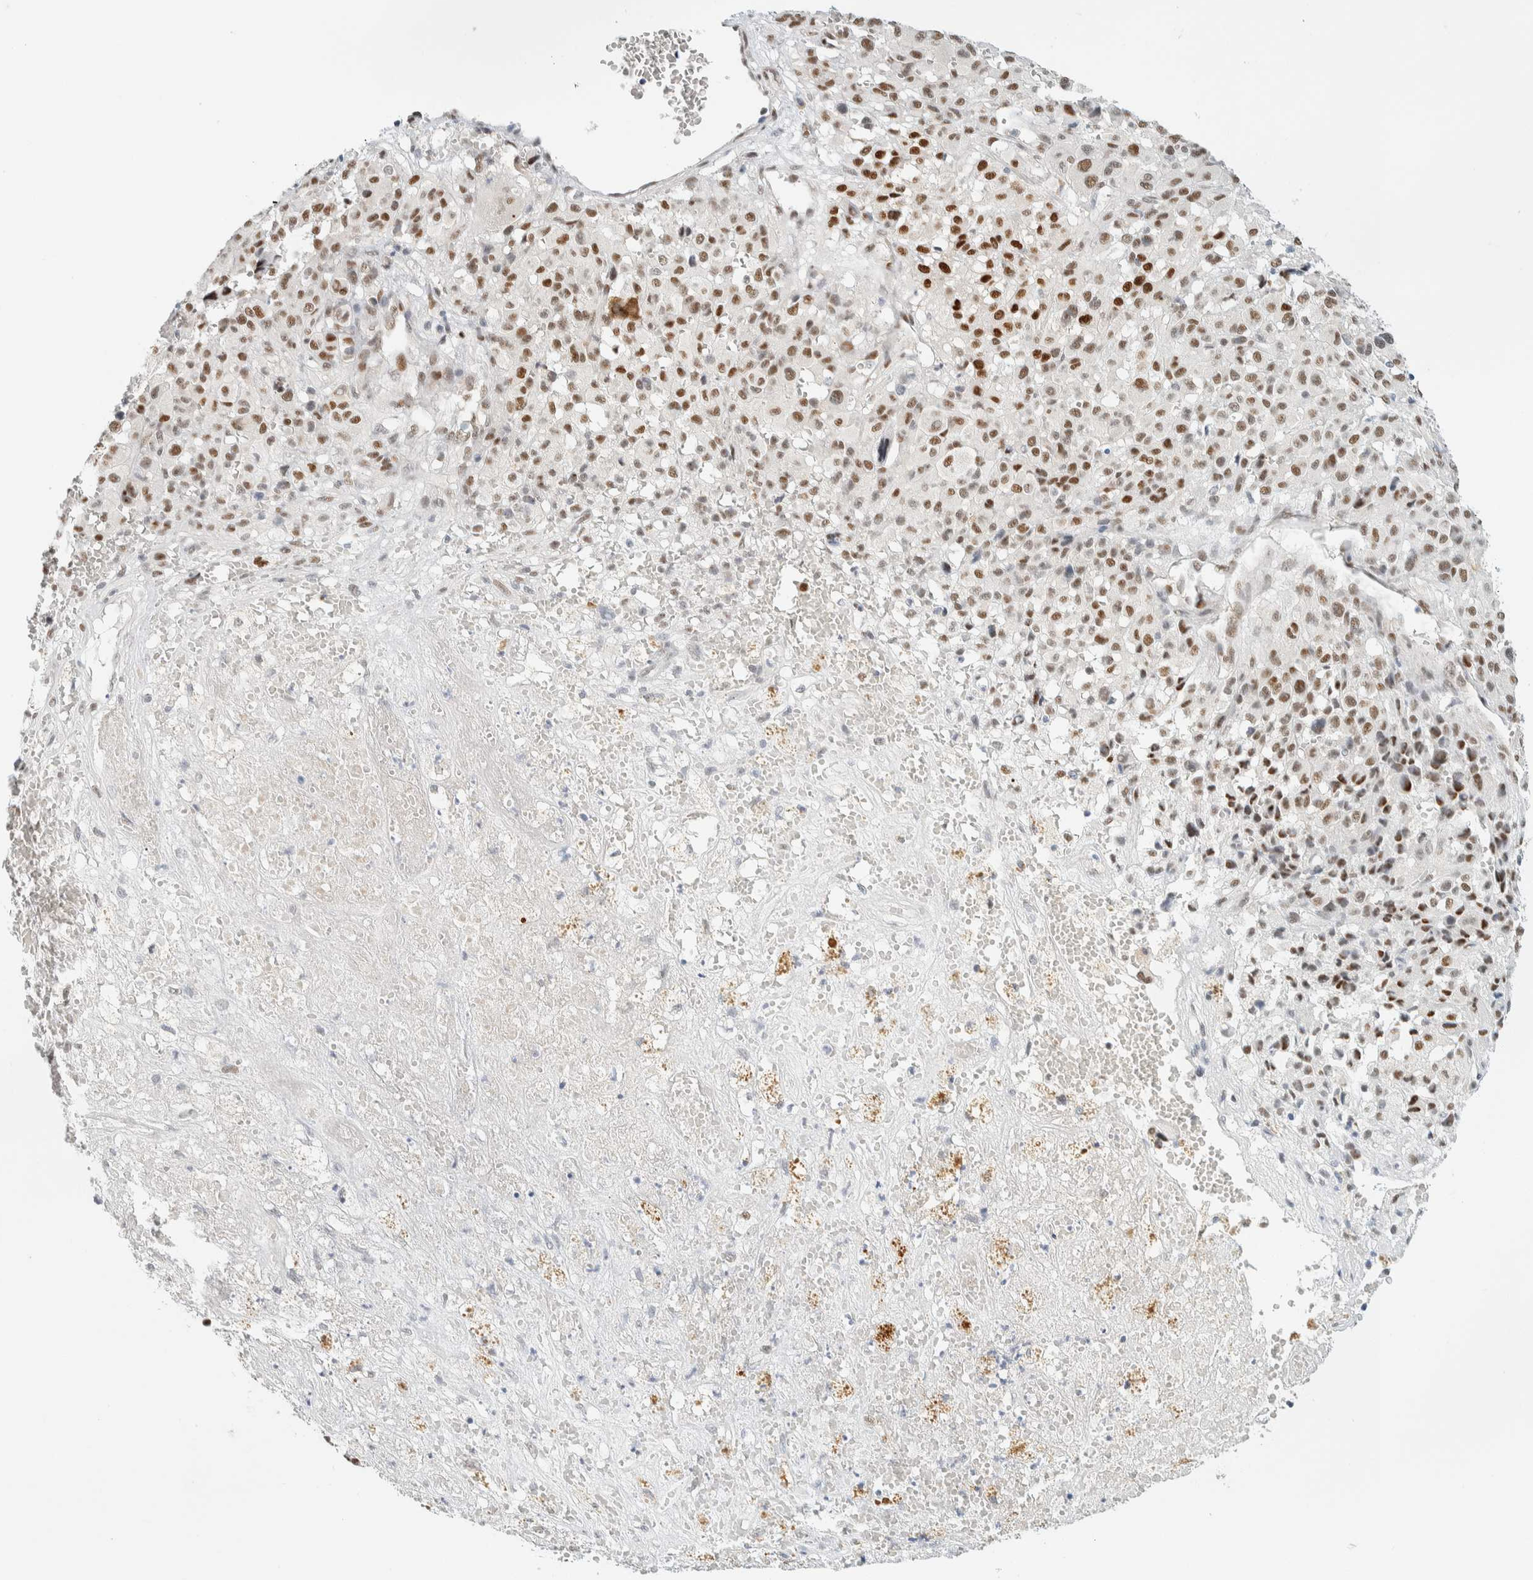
{"staining": {"intensity": "moderate", "quantity": "25%-75%", "location": "nuclear"}, "tissue": "melanoma", "cell_type": "Tumor cells", "image_type": "cancer", "snomed": [{"axis": "morphology", "description": "Malignant melanoma, Metastatic site"}, {"axis": "topography", "description": "Skin"}], "caption": "A brown stain shows moderate nuclear staining of a protein in human malignant melanoma (metastatic site) tumor cells.", "gene": "ZNF683", "patient": {"sex": "female", "age": 74}}